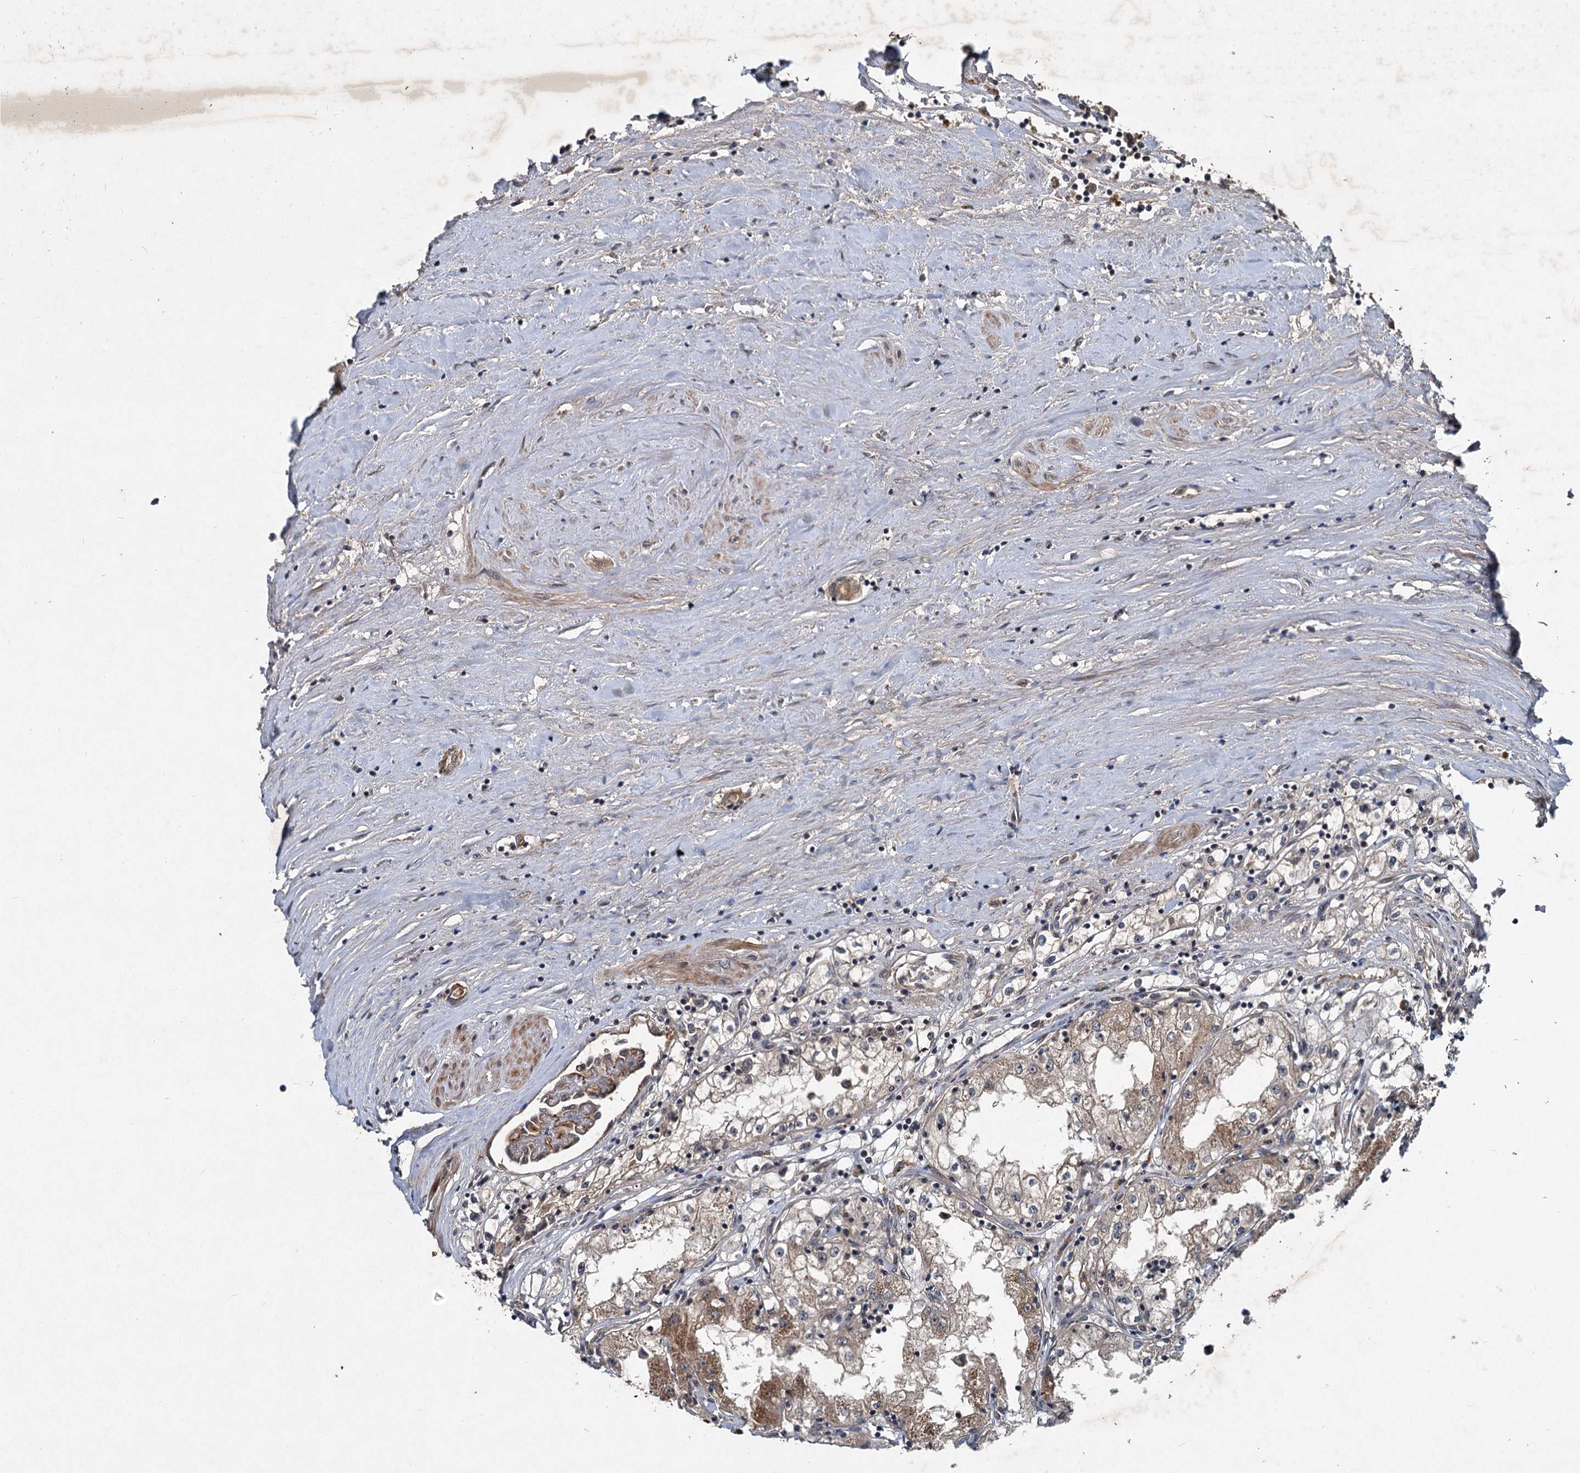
{"staining": {"intensity": "weak", "quantity": "25%-75%", "location": "cytoplasmic/membranous"}, "tissue": "renal cancer", "cell_type": "Tumor cells", "image_type": "cancer", "snomed": [{"axis": "morphology", "description": "Adenocarcinoma, NOS"}, {"axis": "topography", "description": "Kidney"}], "caption": "Tumor cells exhibit weak cytoplasmic/membranous positivity in approximately 25%-75% of cells in renal cancer.", "gene": "RITA1", "patient": {"sex": "male", "age": 56}}